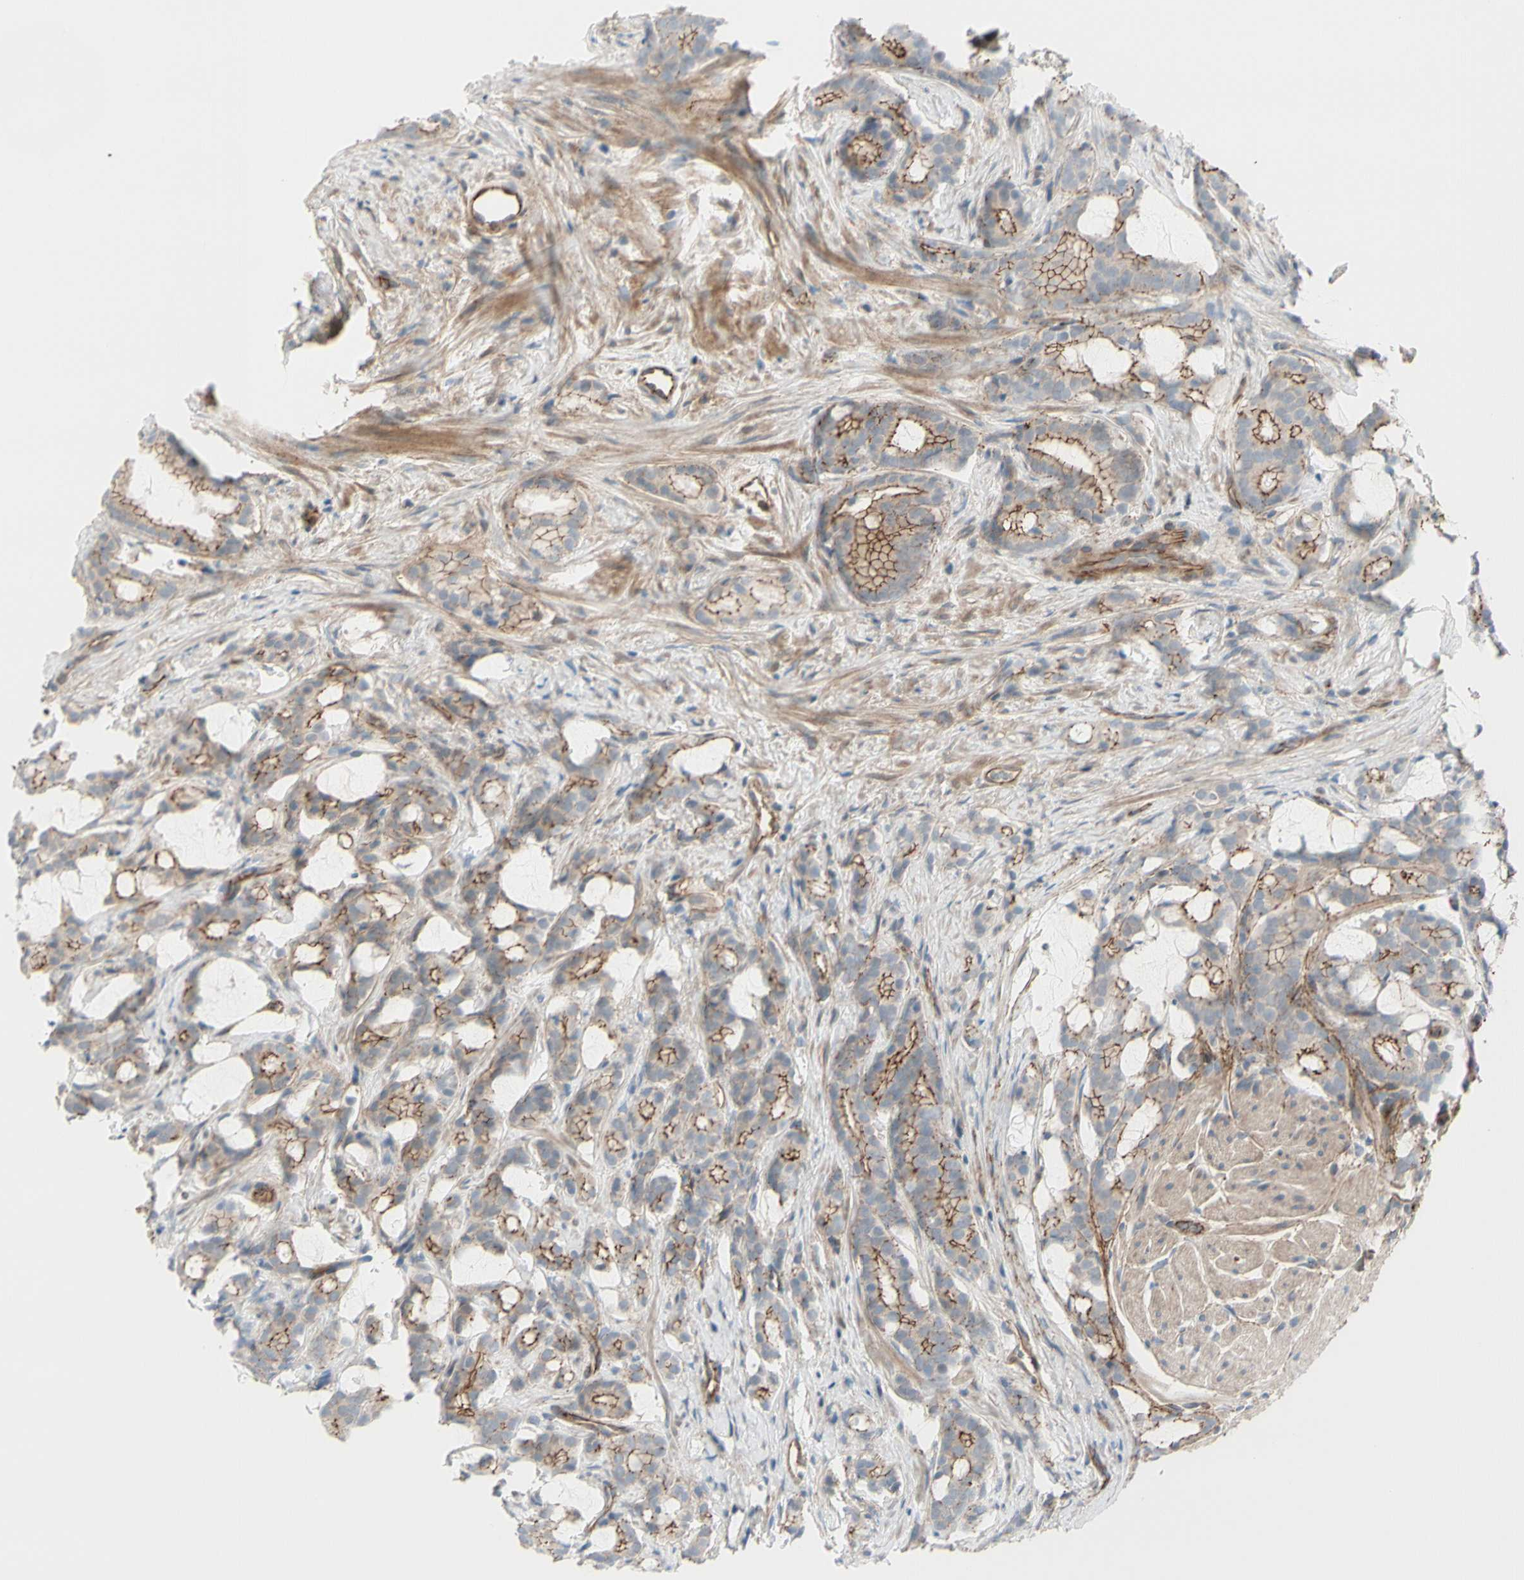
{"staining": {"intensity": "moderate", "quantity": "25%-75%", "location": "cytoplasmic/membranous"}, "tissue": "prostate cancer", "cell_type": "Tumor cells", "image_type": "cancer", "snomed": [{"axis": "morphology", "description": "Adenocarcinoma, Low grade"}, {"axis": "topography", "description": "Prostate"}], "caption": "Prostate cancer stained for a protein reveals moderate cytoplasmic/membranous positivity in tumor cells.", "gene": "TJP1", "patient": {"sex": "male", "age": 58}}